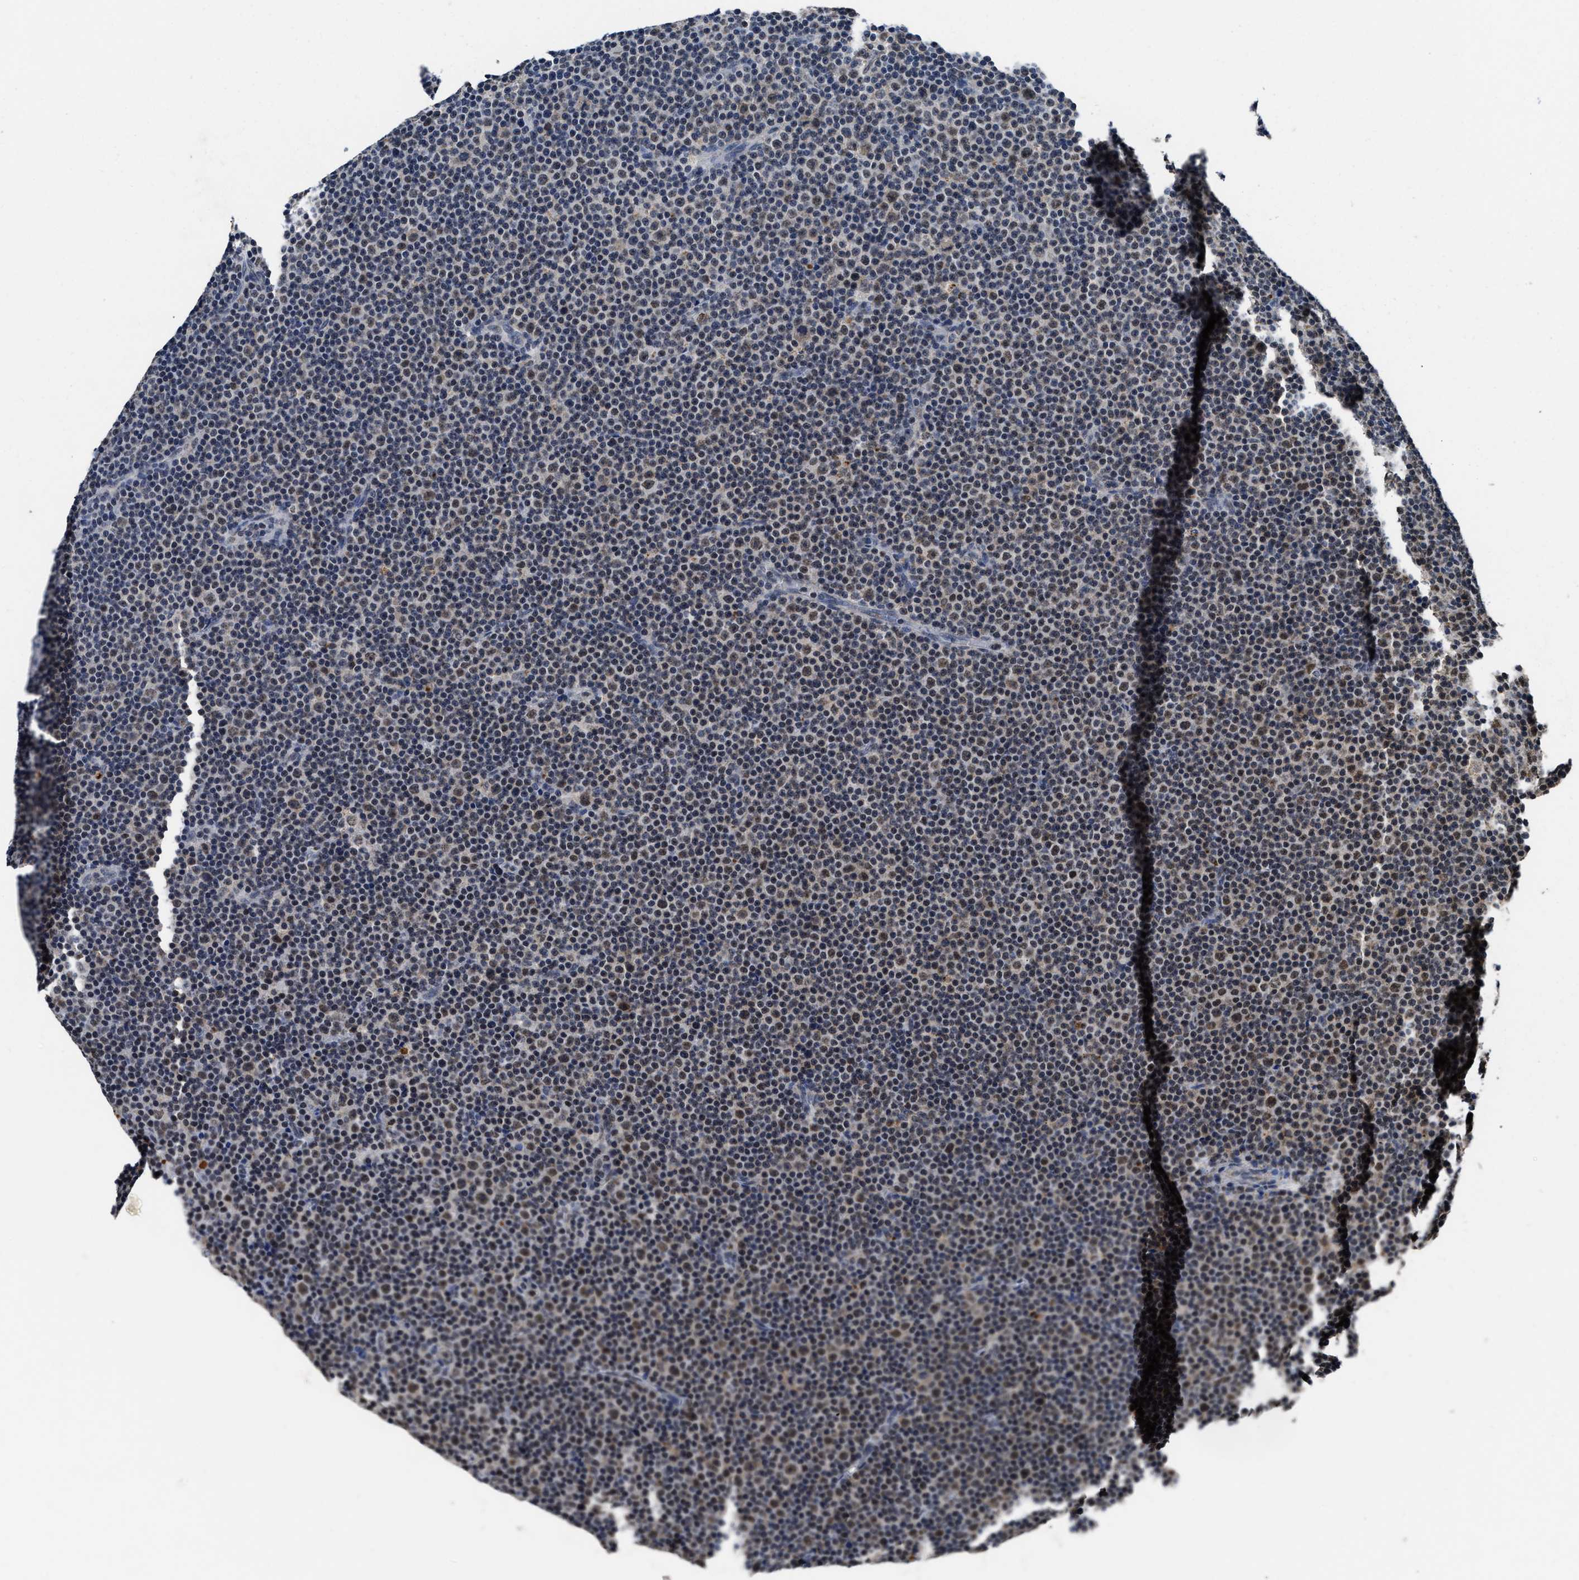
{"staining": {"intensity": "weak", "quantity": "25%-75%", "location": "nuclear"}, "tissue": "lymphoma", "cell_type": "Tumor cells", "image_type": "cancer", "snomed": [{"axis": "morphology", "description": "Malignant lymphoma, non-Hodgkin's type, Low grade"}, {"axis": "topography", "description": "Lymph node"}], "caption": "A brown stain labels weak nuclear expression of a protein in malignant lymphoma, non-Hodgkin's type (low-grade) tumor cells.", "gene": "ACOX1", "patient": {"sex": "female", "age": 67}}